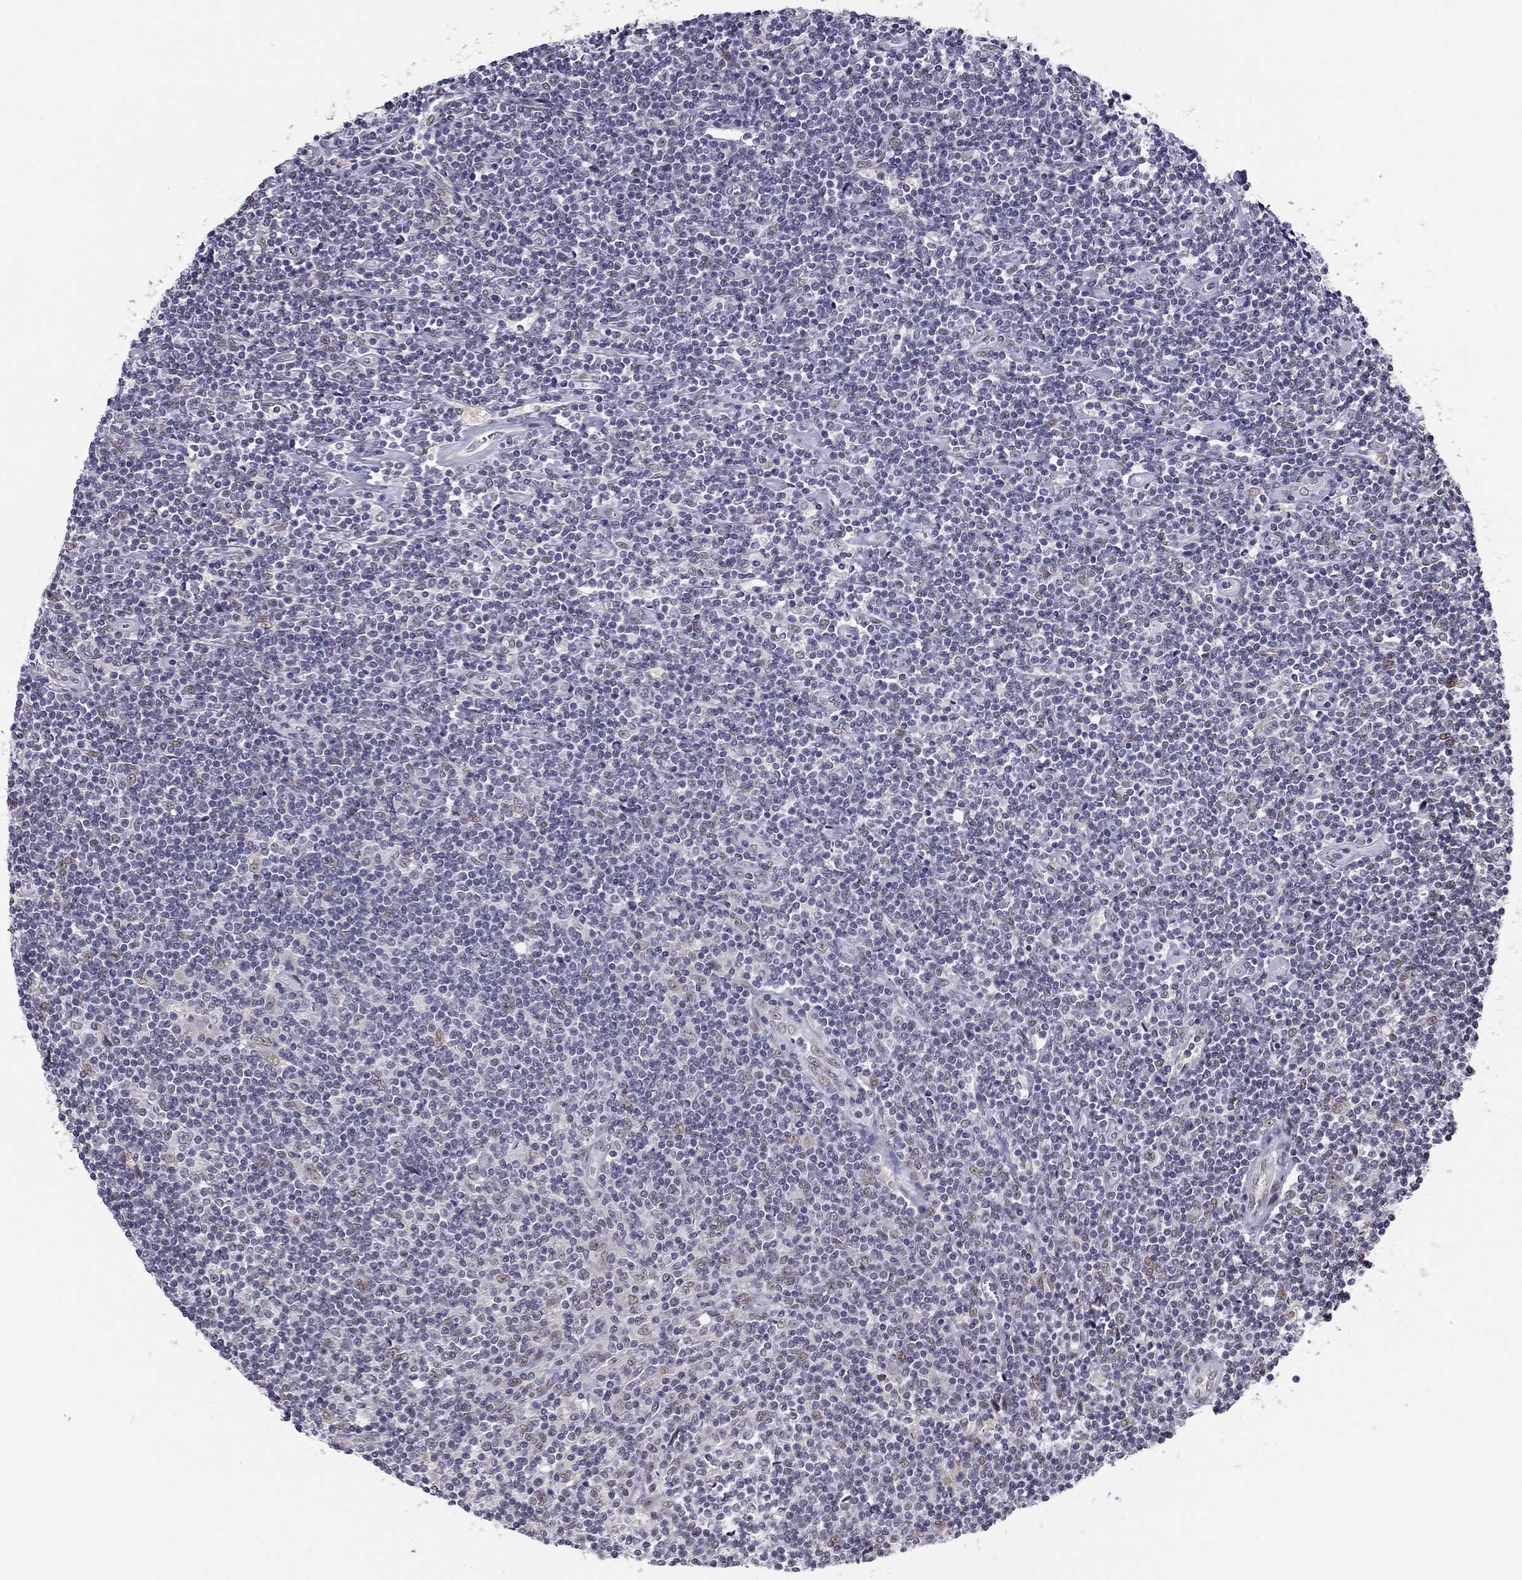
{"staining": {"intensity": "negative", "quantity": "none", "location": "none"}, "tissue": "lymphoma", "cell_type": "Tumor cells", "image_type": "cancer", "snomed": [{"axis": "morphology", "description": "Hodgkin's disease, NOS"}, {"axis": "topography", "description": "Lymph node"}], "caption": "This is a micrograph of IHC staining of Hodgkin's disease, which shows no positivity in tumor cells.", "gene": "DOT1L", "patient": {"sex": "male", "age": 40}}